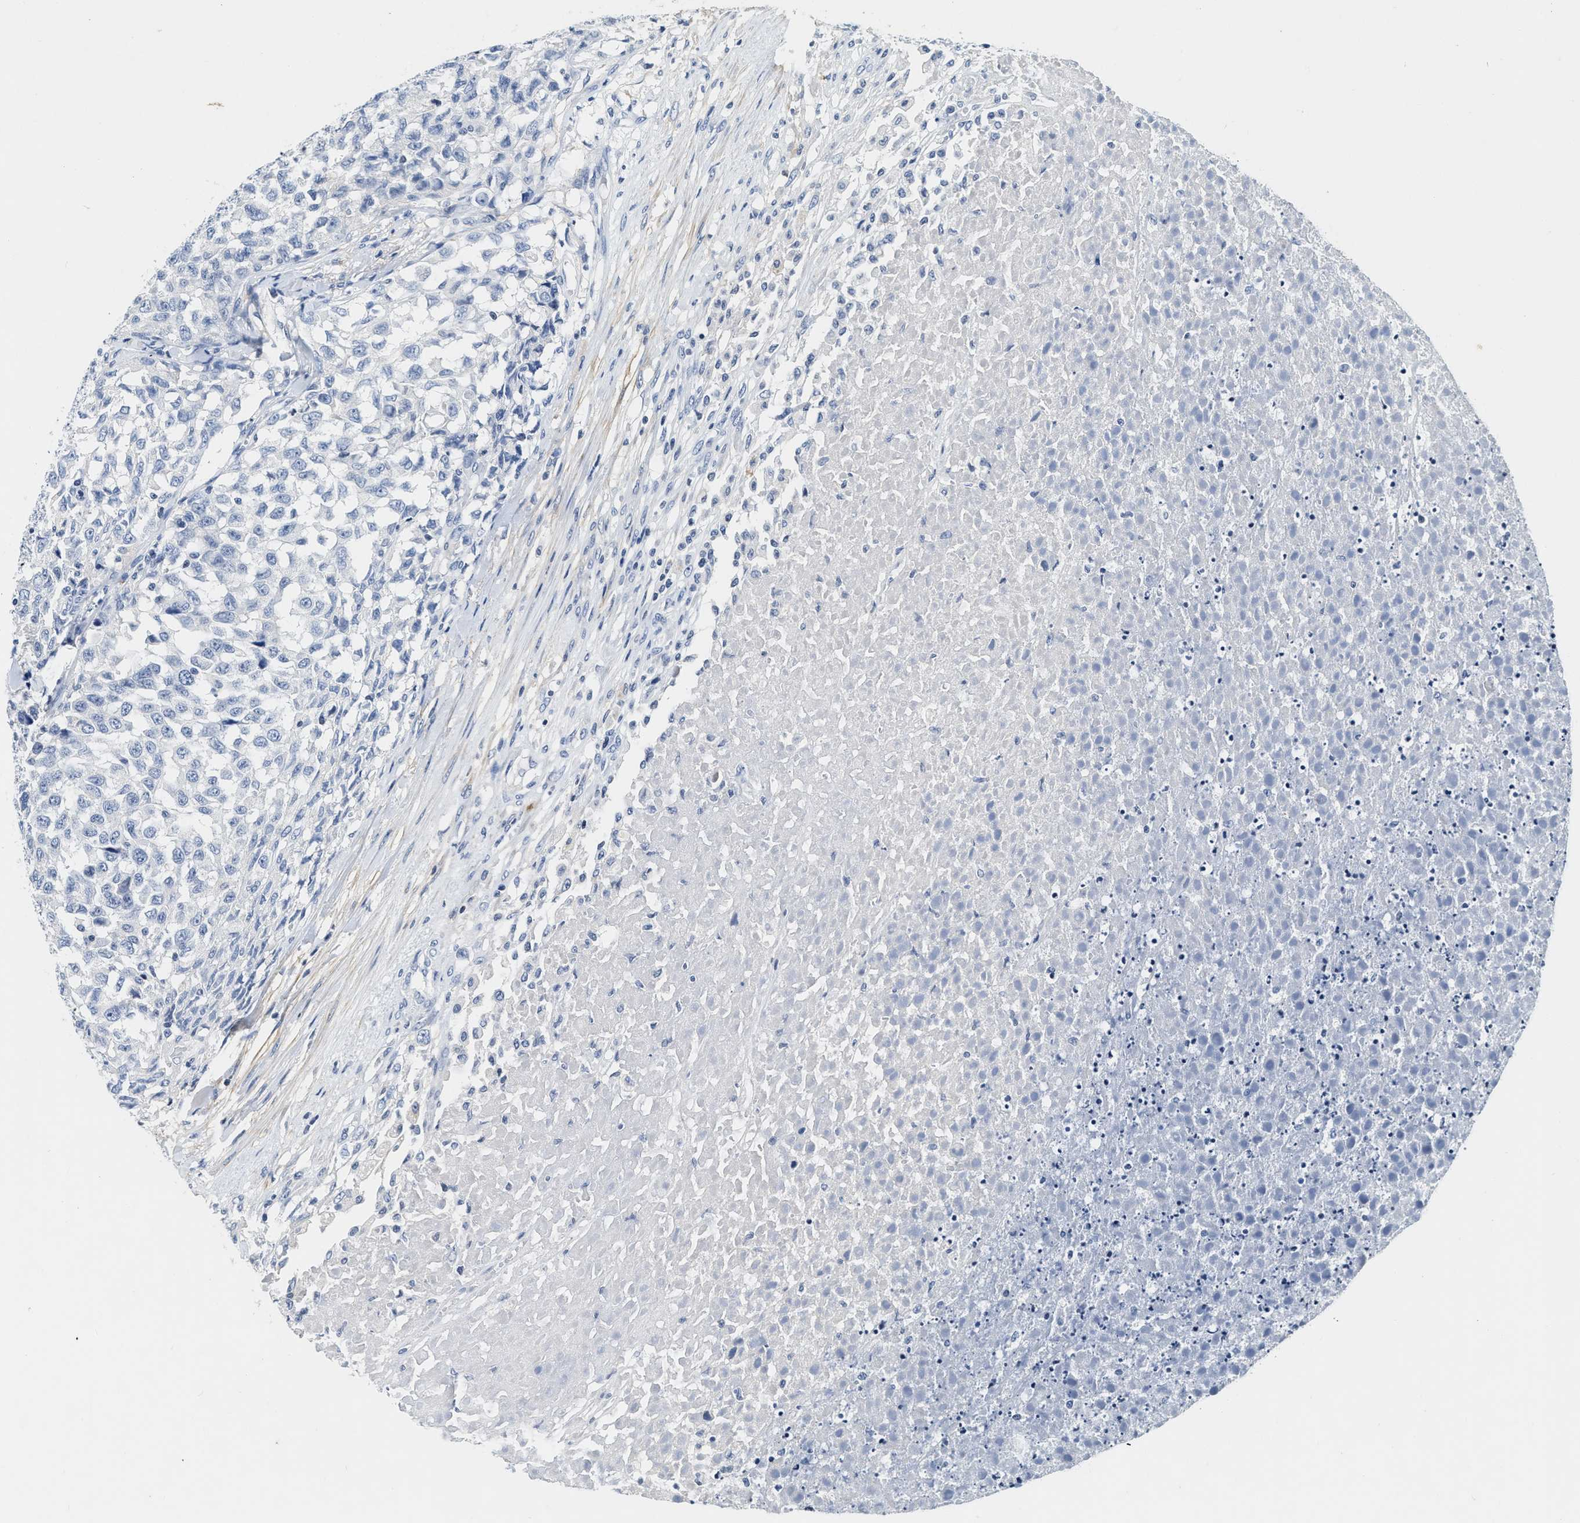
{"staining": {"intensity": "negative", "quantity": "none", "location": "none"}, "tissue": "testis cancer", "cell_type": "Tumor cells", "image_type": "cancer", "snomed": [{"axis": "morphology", "description": "Seminoma, NOS"}, {"axis": "topography", "description": "Testis"}], "caption": "DAB (3,3'-diaminobenzidine) immunohistochemical staining of testis cancer reveals no significant positivity in tumor cells.", "gene": "FBLN2", "patient": {"sex": "male", "age": 59}}